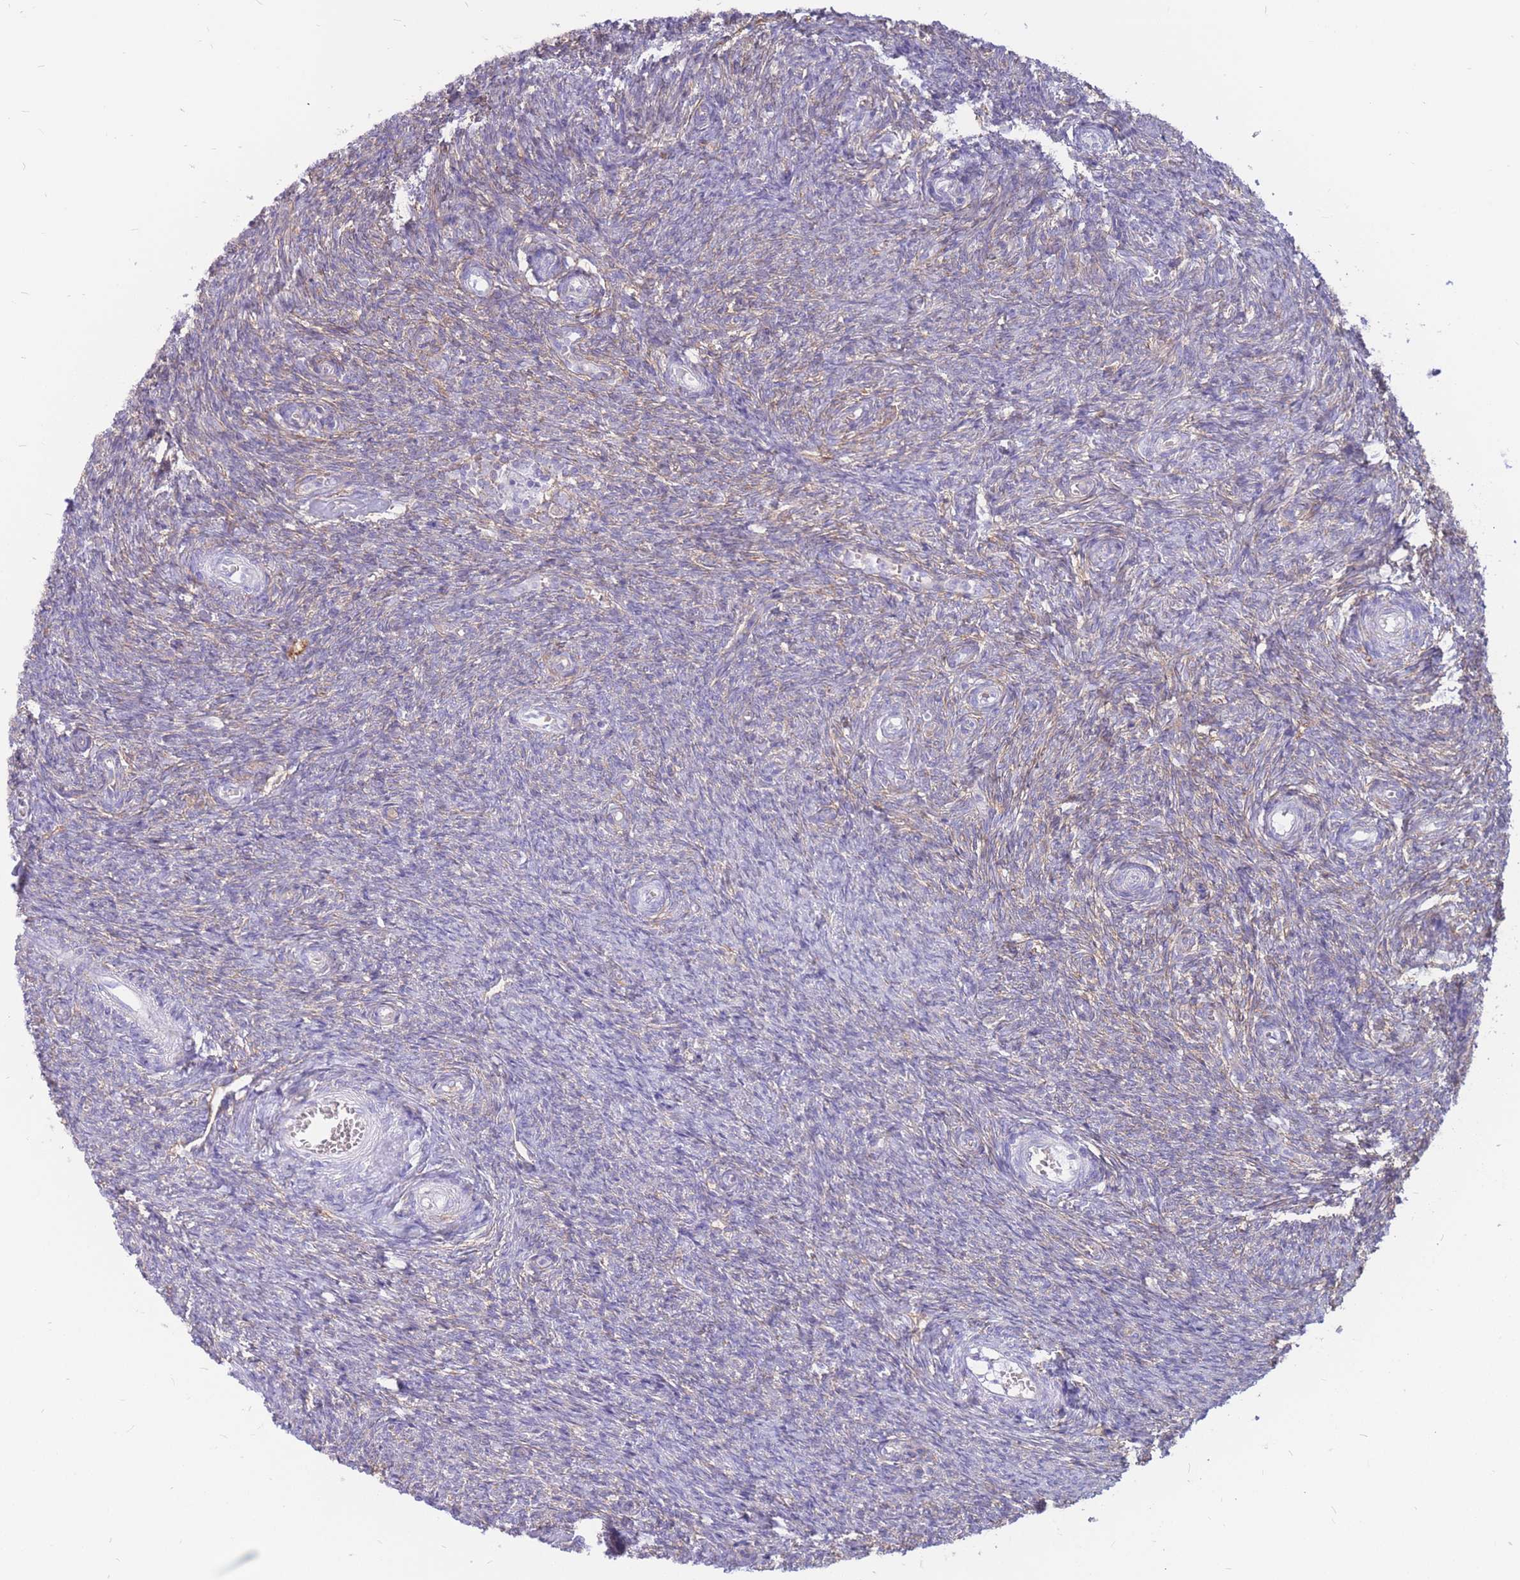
{"staining": {"intensity": "weak", "quantity": "<25%", "location": "cytoplasmic/membranous"}, "tissue": "ovary", "cell_type": "Ovarian stroma cells", "image_type": "normal", "snomed": [{"axis": "morphology", "description": "Normal tissue, NOS"}, {"axis": "topography", "description": "Ovary"}], "caption": "The micrograph reveals no staining of ovarian stroma cells in normal ovary.", "gene": "ADD2", "patient": {"sex": "female", "age": 44}}